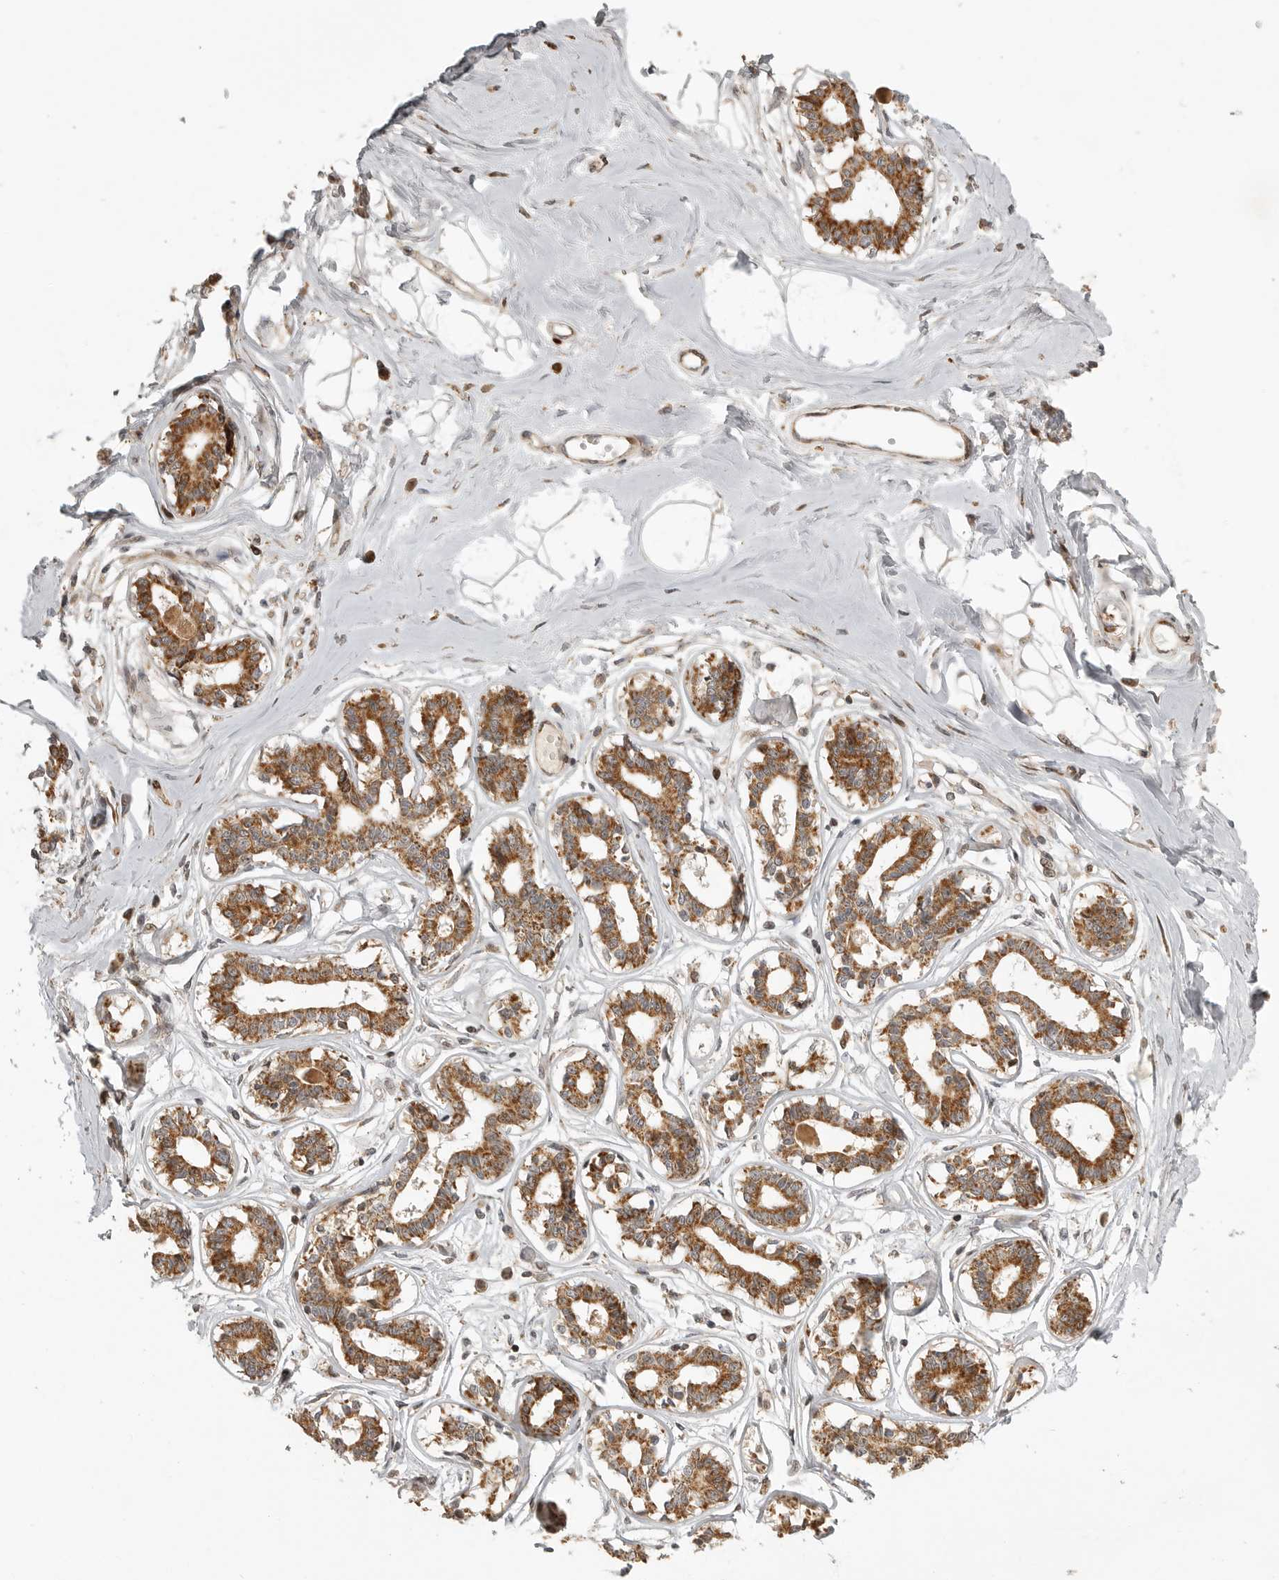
{"staining": {"intensity": "strong", "quantity": "25%-75%", "location": "cytoplasmic/membranous"}, "tissue": "breast", "cell_type": "Adipocytes", "image_type": "normal", "snomed": [{"axis": "morphology", "description": "Normal tissue, NOS"}, {"axis": "topography", "description": "Breast"}], "caption": "Immunohistochemistry (IHC) of unremarkable human breast demonstrates high levels of strong cytoplasmic/membranous positivity in approximately 25%-75% of adipocytes. (DAB = brown stain, brightfield microscopy at high magnification).", "gene": "NARS2", "patient": {"sex": "female", "age": 45}}